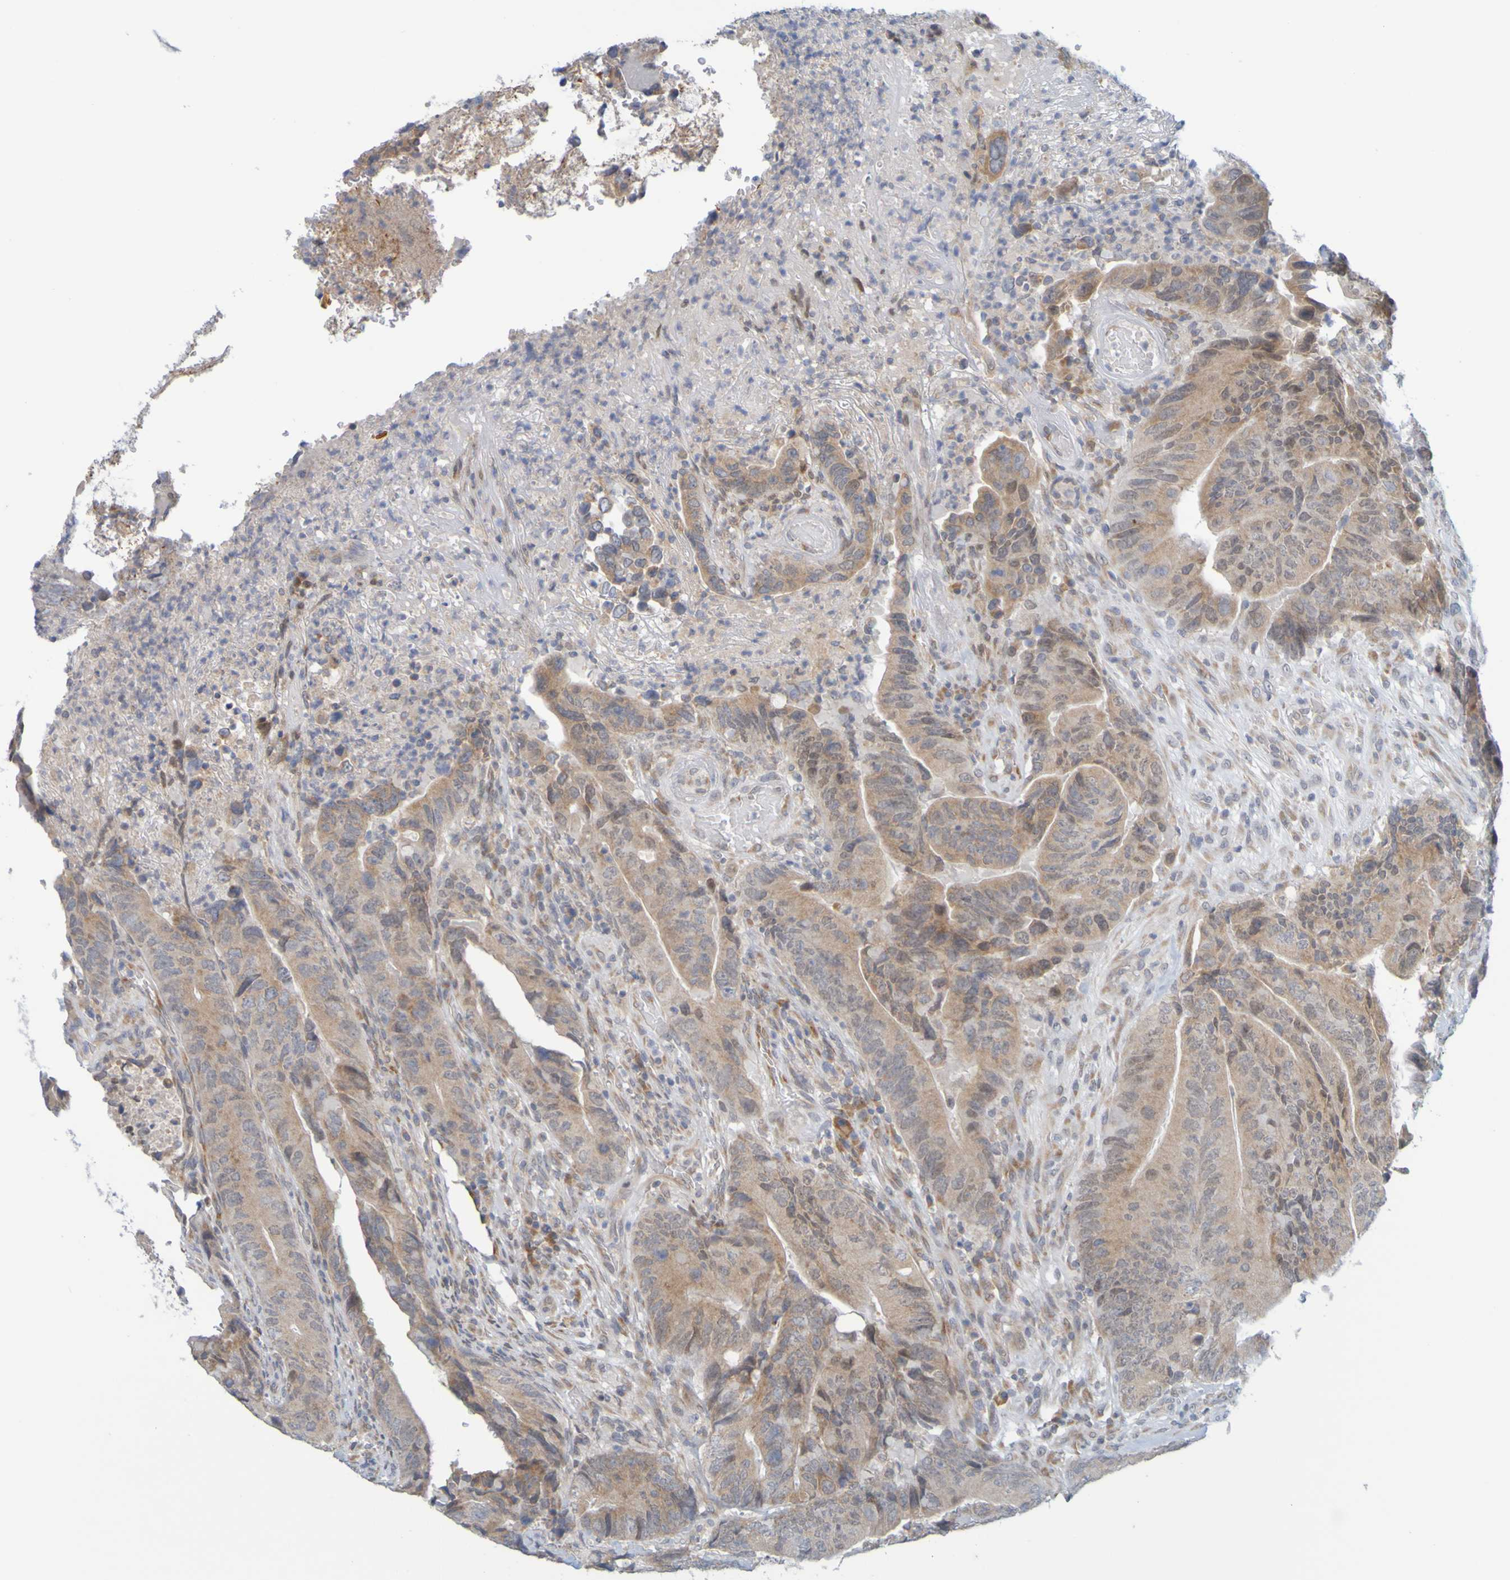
{"staining": {"intensity": "moderate", "quantity": ">75%", "location": "cytoplasmic/membranous"}, "tissue": "colorectal cancer", "cell_type": "Tumor cells", "image_type": "cancer", "snomed": [{"axis": "morphology", "description": "Normal tissue, NOS"}, {"axis": "morphology", "description": "Adenocarcinoma, NOS"}, {"axis": "topography", "description": "Colon"}], "caption": "The image displays staining of adenocarcinoma (colorectal), revealing moderate cytoplasmic/membranous protein staining (brown color) within tumor cells.", "gene": "MOGS", "patient": {"sex": "male", "age": 56}}